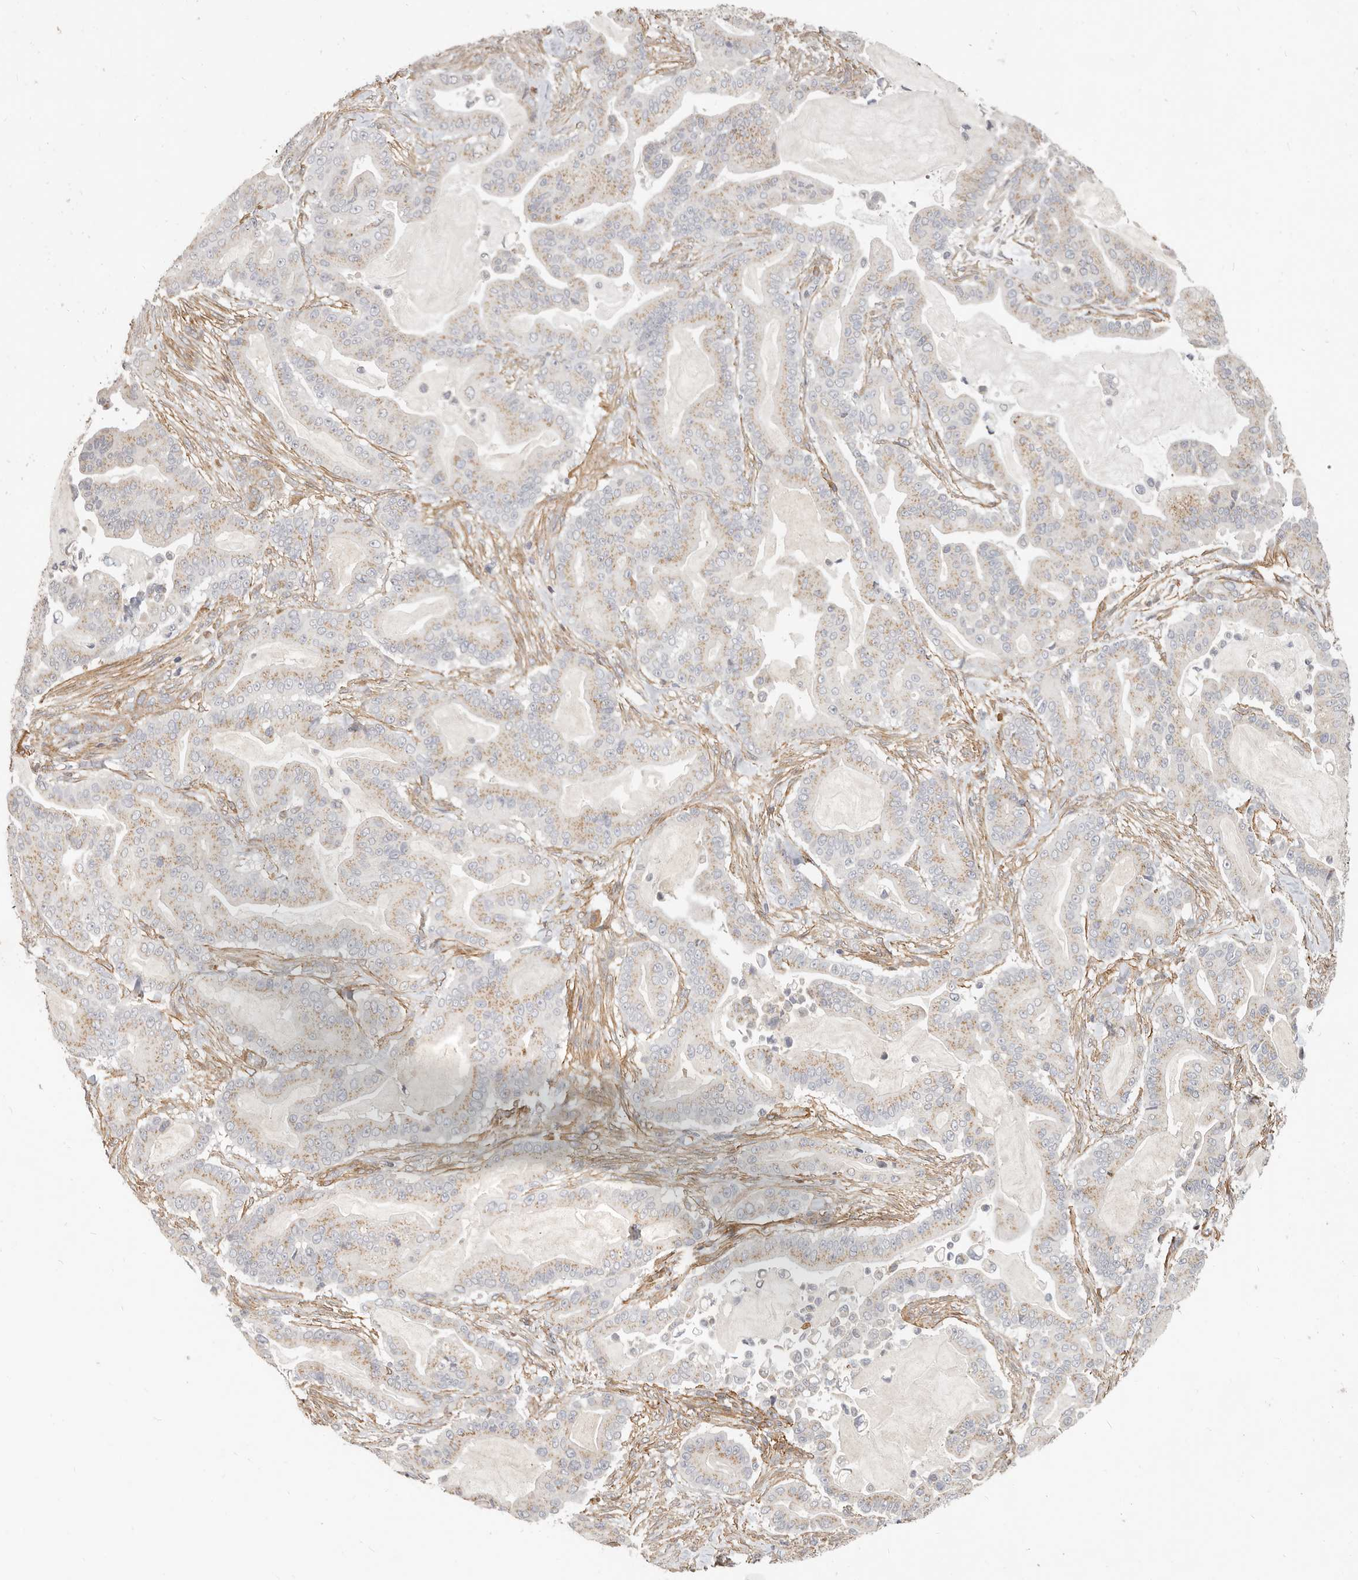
{"staining": {"intensity": "weak", "quantity": "25%-75%", "location": "cytoplasmic/membranous"}, "tissue": "pancreatic cancer", "cell_type": "Tumor cells", "image_type": "cancer", "snomed": [{"axis": "morphology", "description": "Adenocarcinoma, NOS"}, {"axis": "topography", "description": "Pancreas"}], "caption": "Pancreatic cancer (adenocarcinoma) stained with a brown dye demonstrates weak cytoplasmic/membranous positive positivity in approximately 25%-75% of tumor cells.", "gene": "RABAC1", "patient": {"sex": "male", "age": 63}}